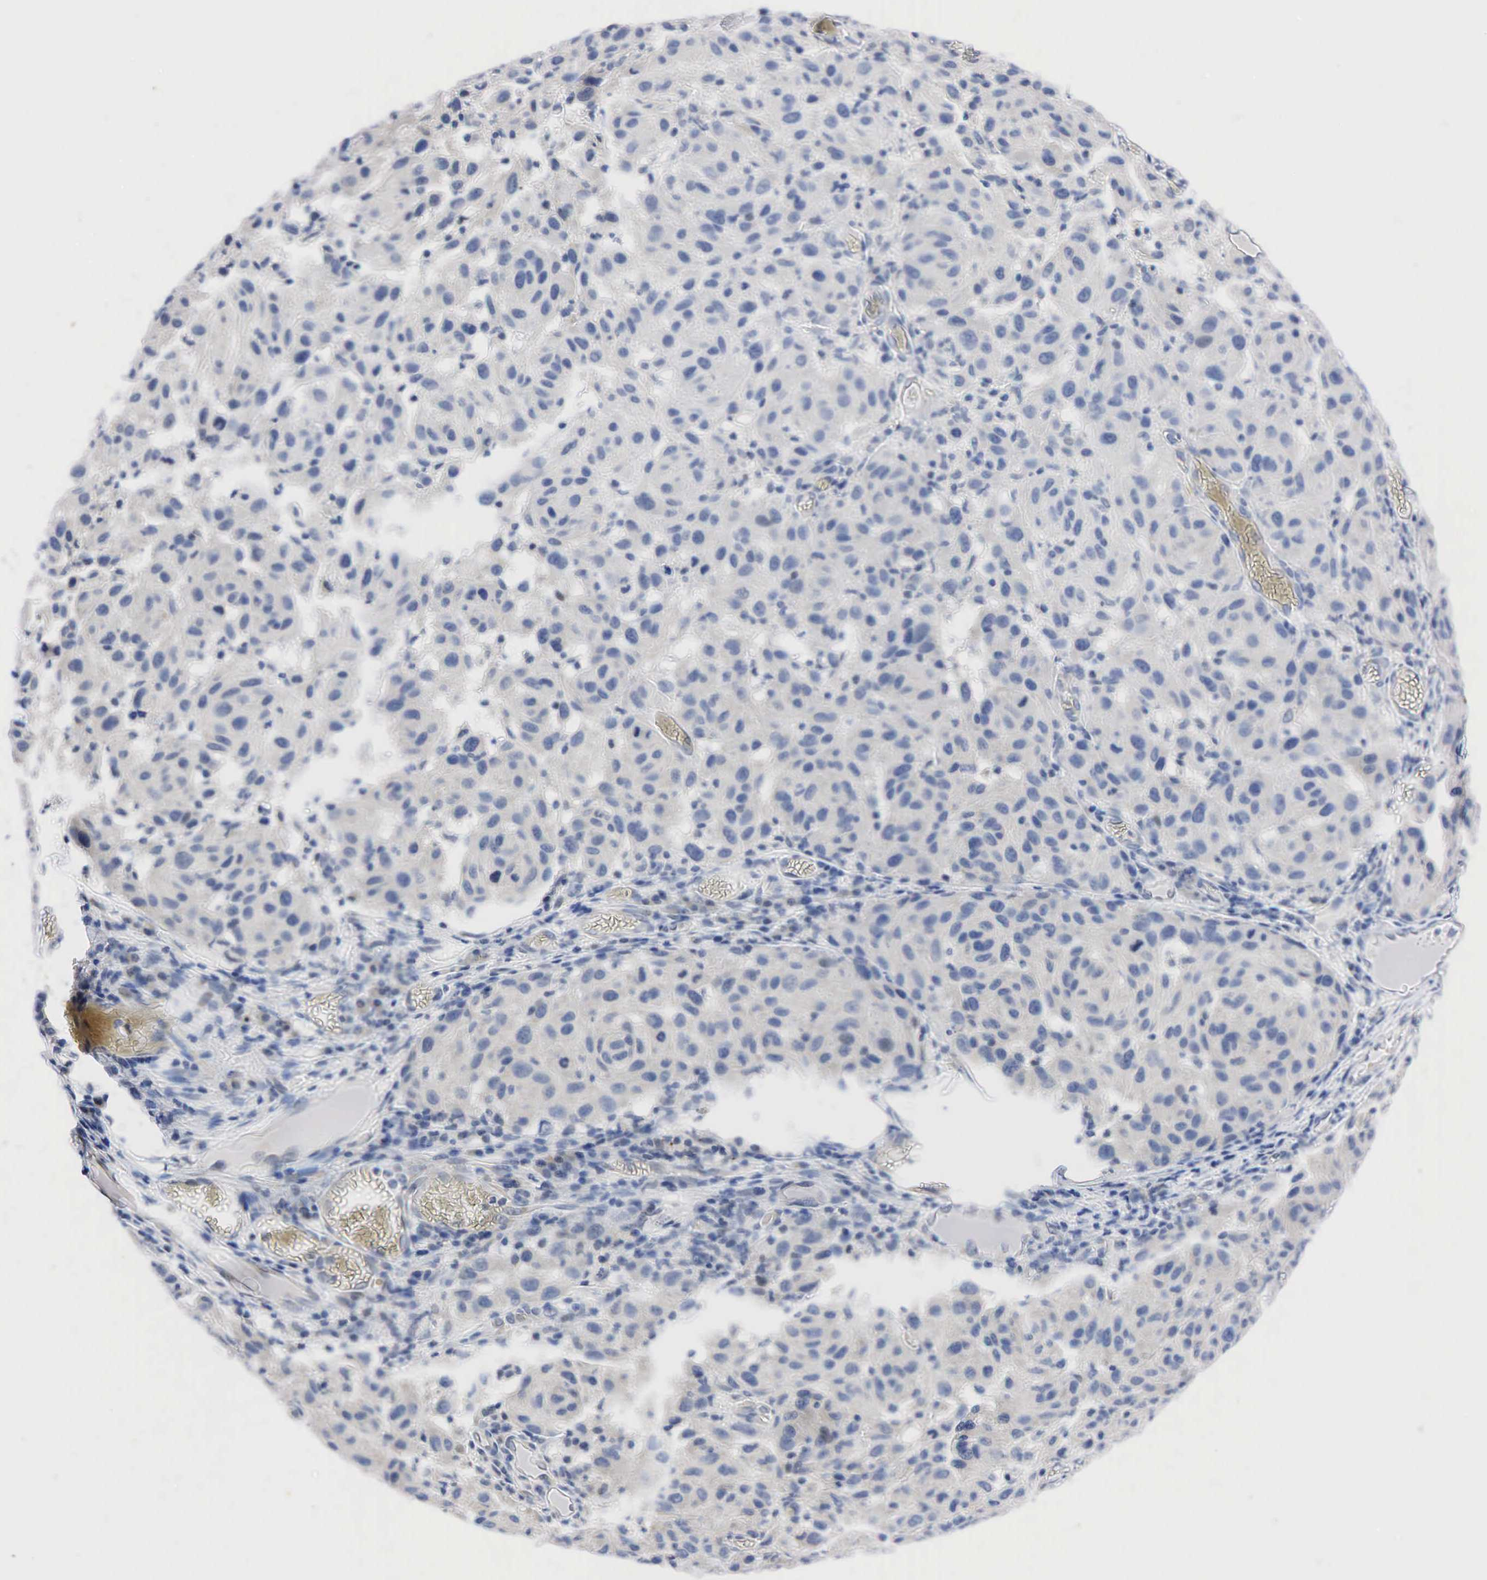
{"staining": {"intensity": "negative", "quantity": "none", "location": "none"}, "tissue": "melanoma", "cell_type": "Tumor cells", "image_type": "cancer", "snomed": [{"axis": "morphology", "description": "Malignant melanoma, NOS"}, {"axis": "topography", "description": "Skin"}], "caption": "Tumor cells show no significant protein positivity in melanoma.", "gene": "PGR", "patient": {"sex": "female", "age": 77}}